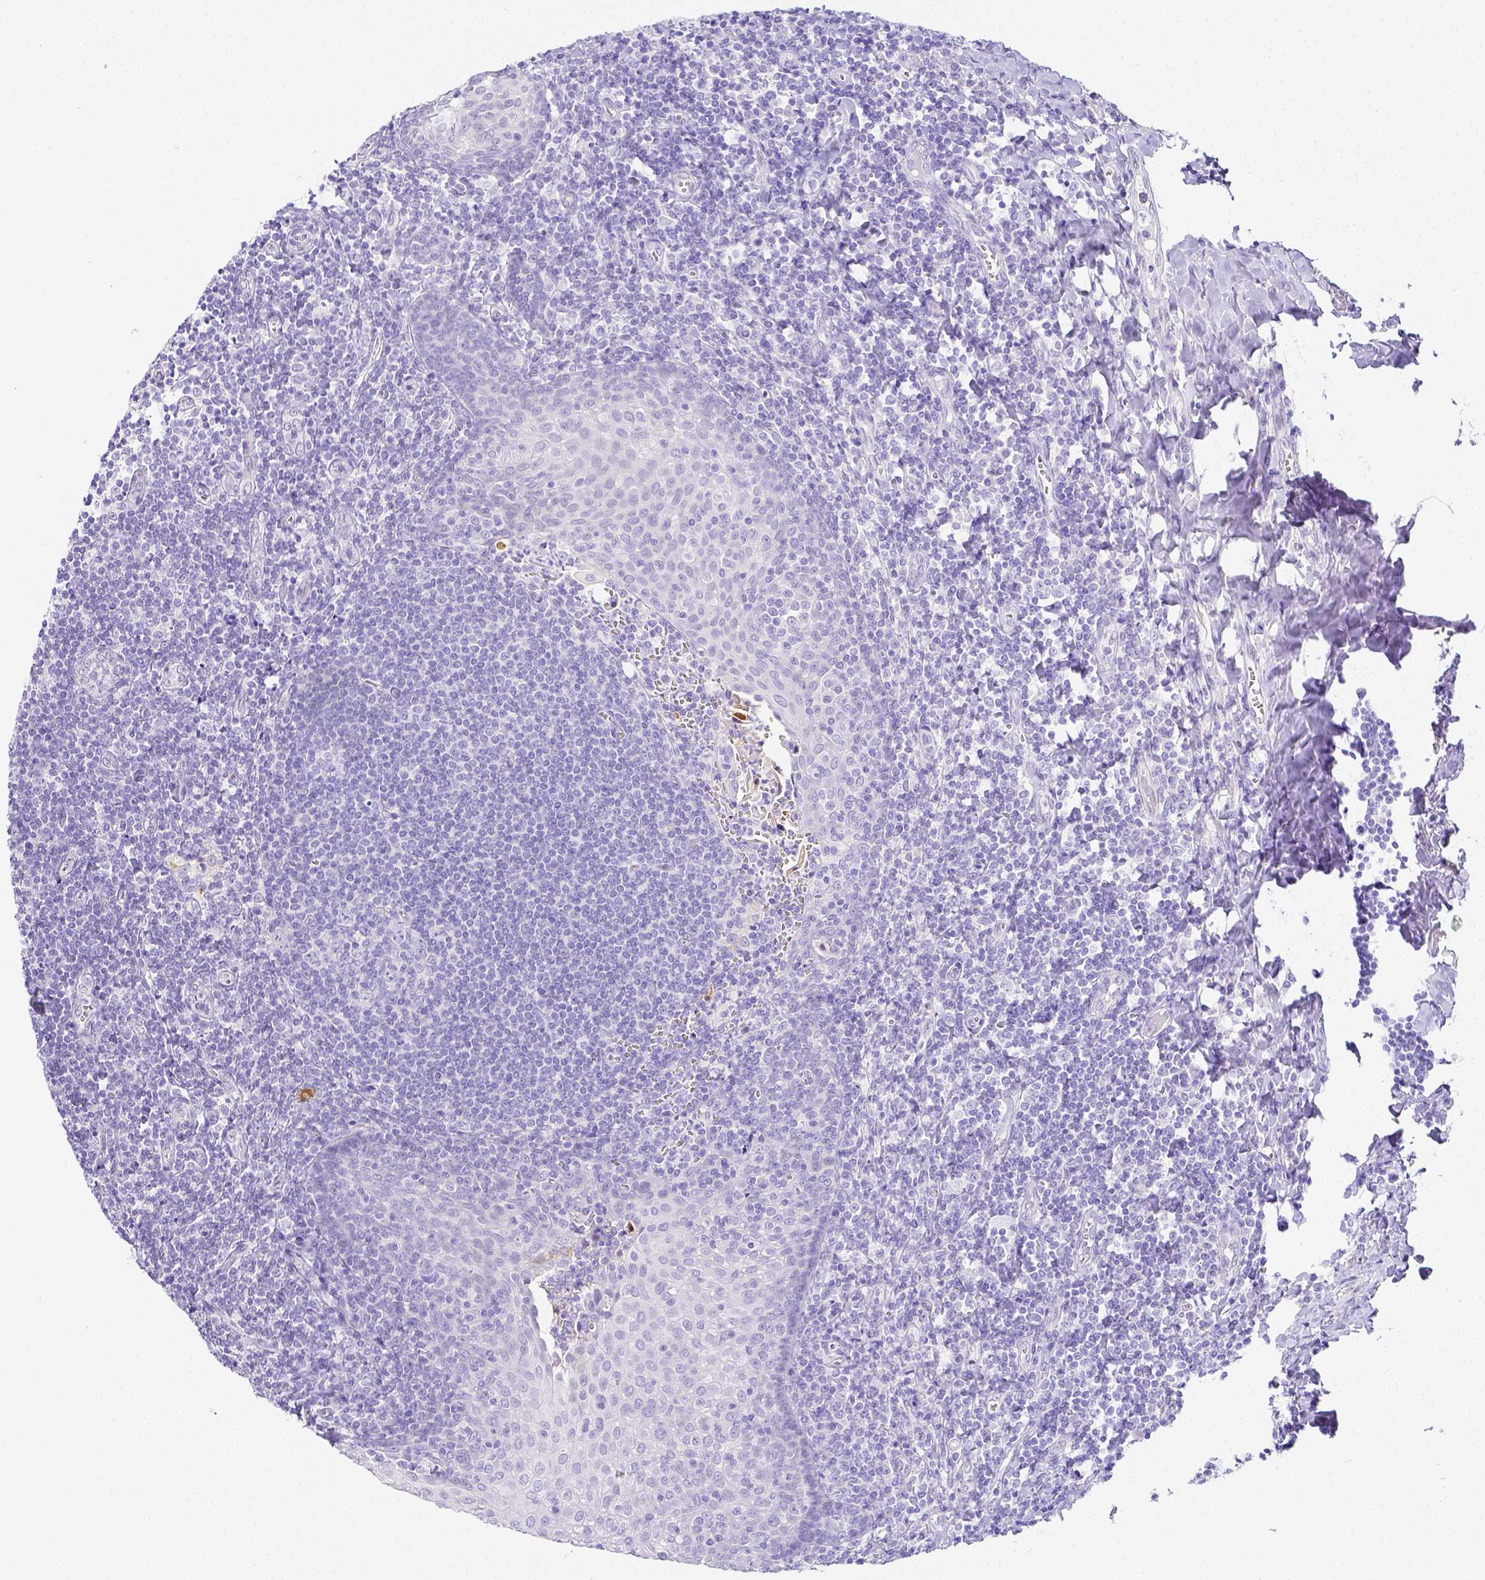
{"staining": {"intensity": "negative", "quantity": "none", "location": "none"}, "tissue": "tonsil", "cell_type": "Germinal center cells", "image_type": "normal", "snomed": [{"axis": "morphology", "description": "Normal tissue, NOS"}, {"axis": "morphology", "description": "Inflammation, NOS"}, {"axis": "topography", "description": "Tonsil"}], "caption": "IHC micrograph of unremarkable tonsil stained for a protein (brown), which displays no expression in germinal center cells.", "gene": "ARHGAP36", "patient": {"sex": "female", "age": 31}}